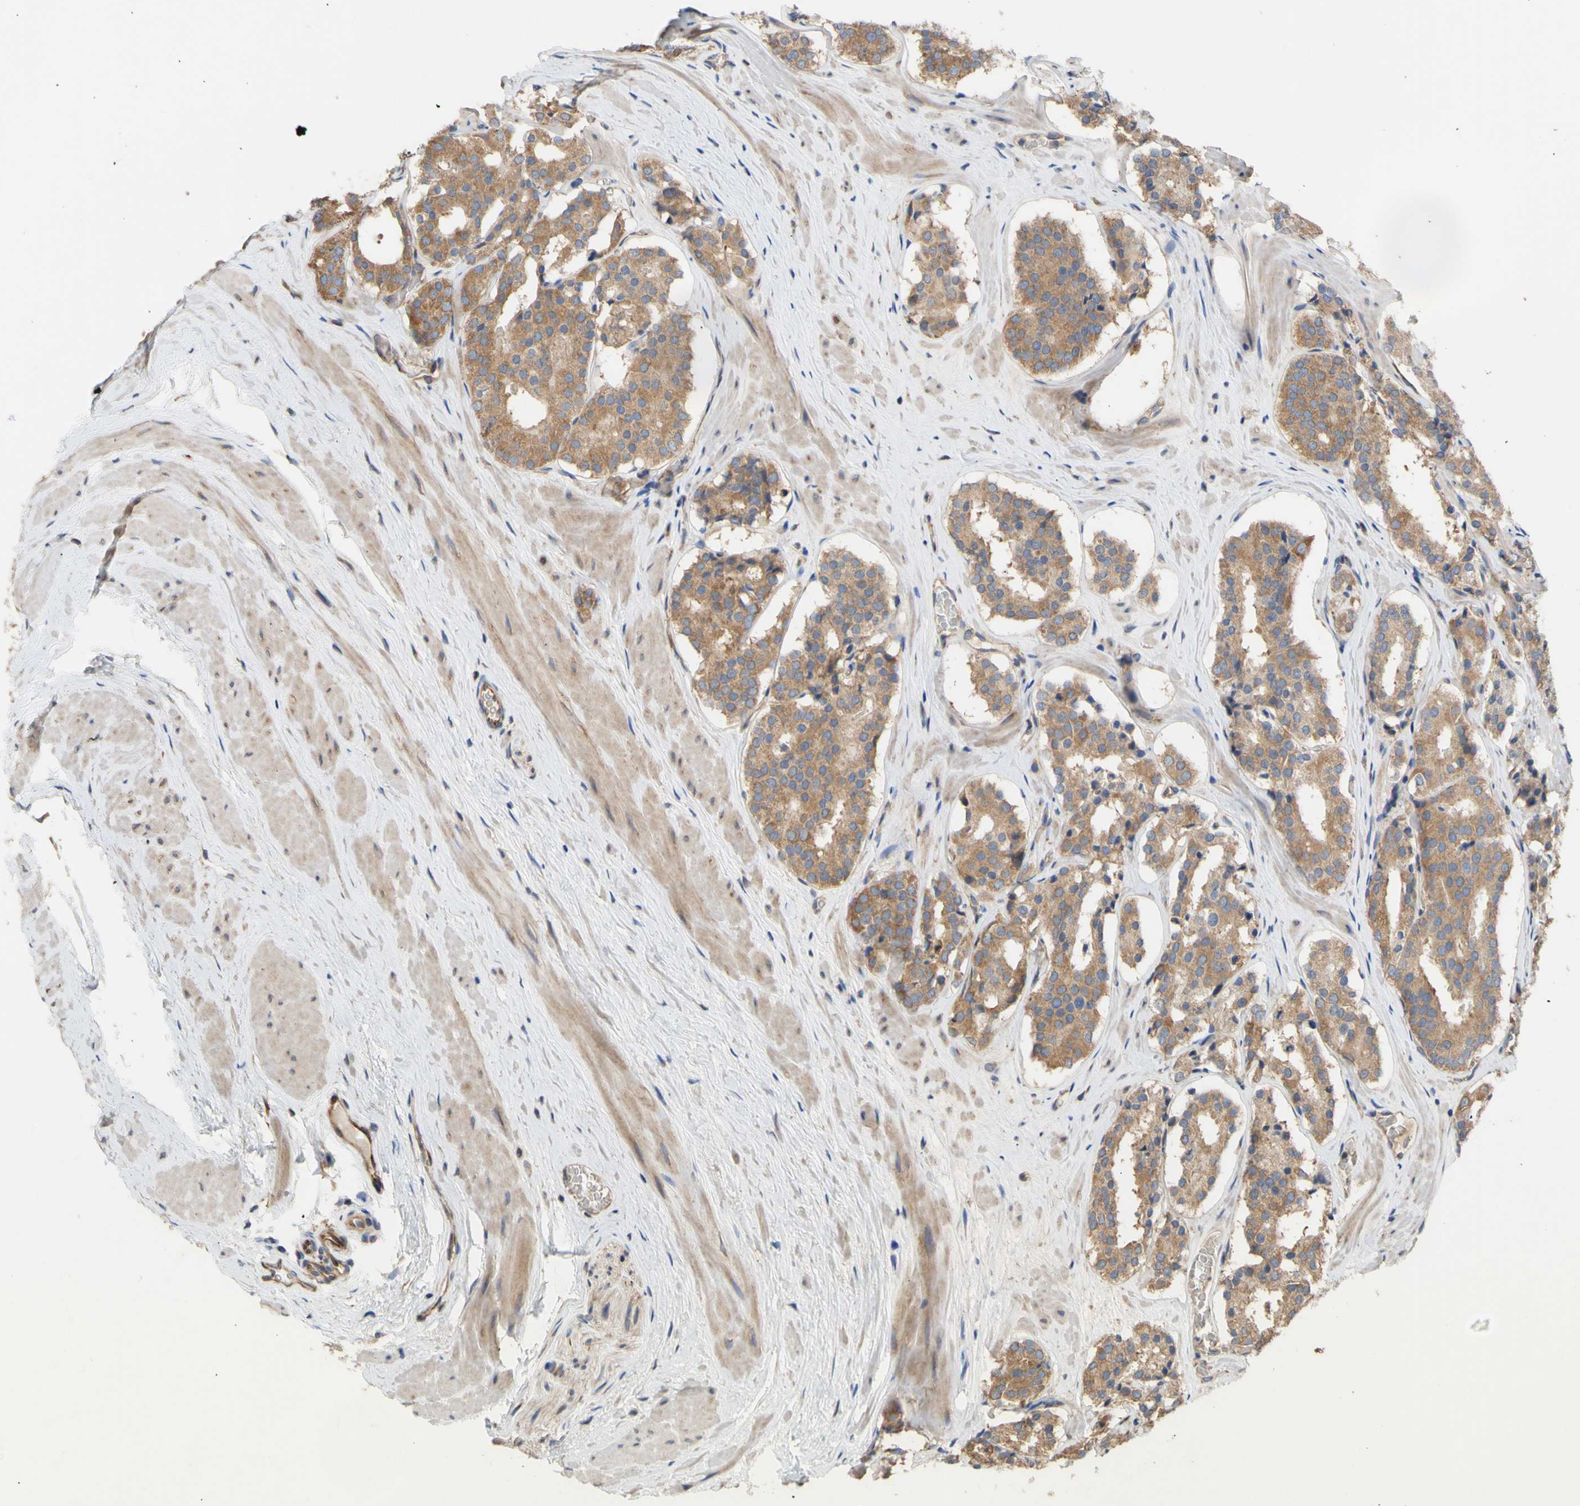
{"staining": {"intensity": "moderate", "quantity": ">75%", "location": "cytoplasmic/membranous"}, "tissue": "prostate cancer", "cell_type": "Tumor cells", "image_type": "cancer", "snomed": [{"axis": "morphology", "description": "Adenocarcinoma, High grade"}, {"axis": "topography", "description": "Prostate"}], "caption": "Brown immunohistochemical staining in adenocarcinoma (high-grade) (prostate) exhibits moderate cytoplasmic/membranous expression in approximately >75% of tumor cells.", "gene": "EIF2S3", "patient": {"sex": "male", "age": 60}}